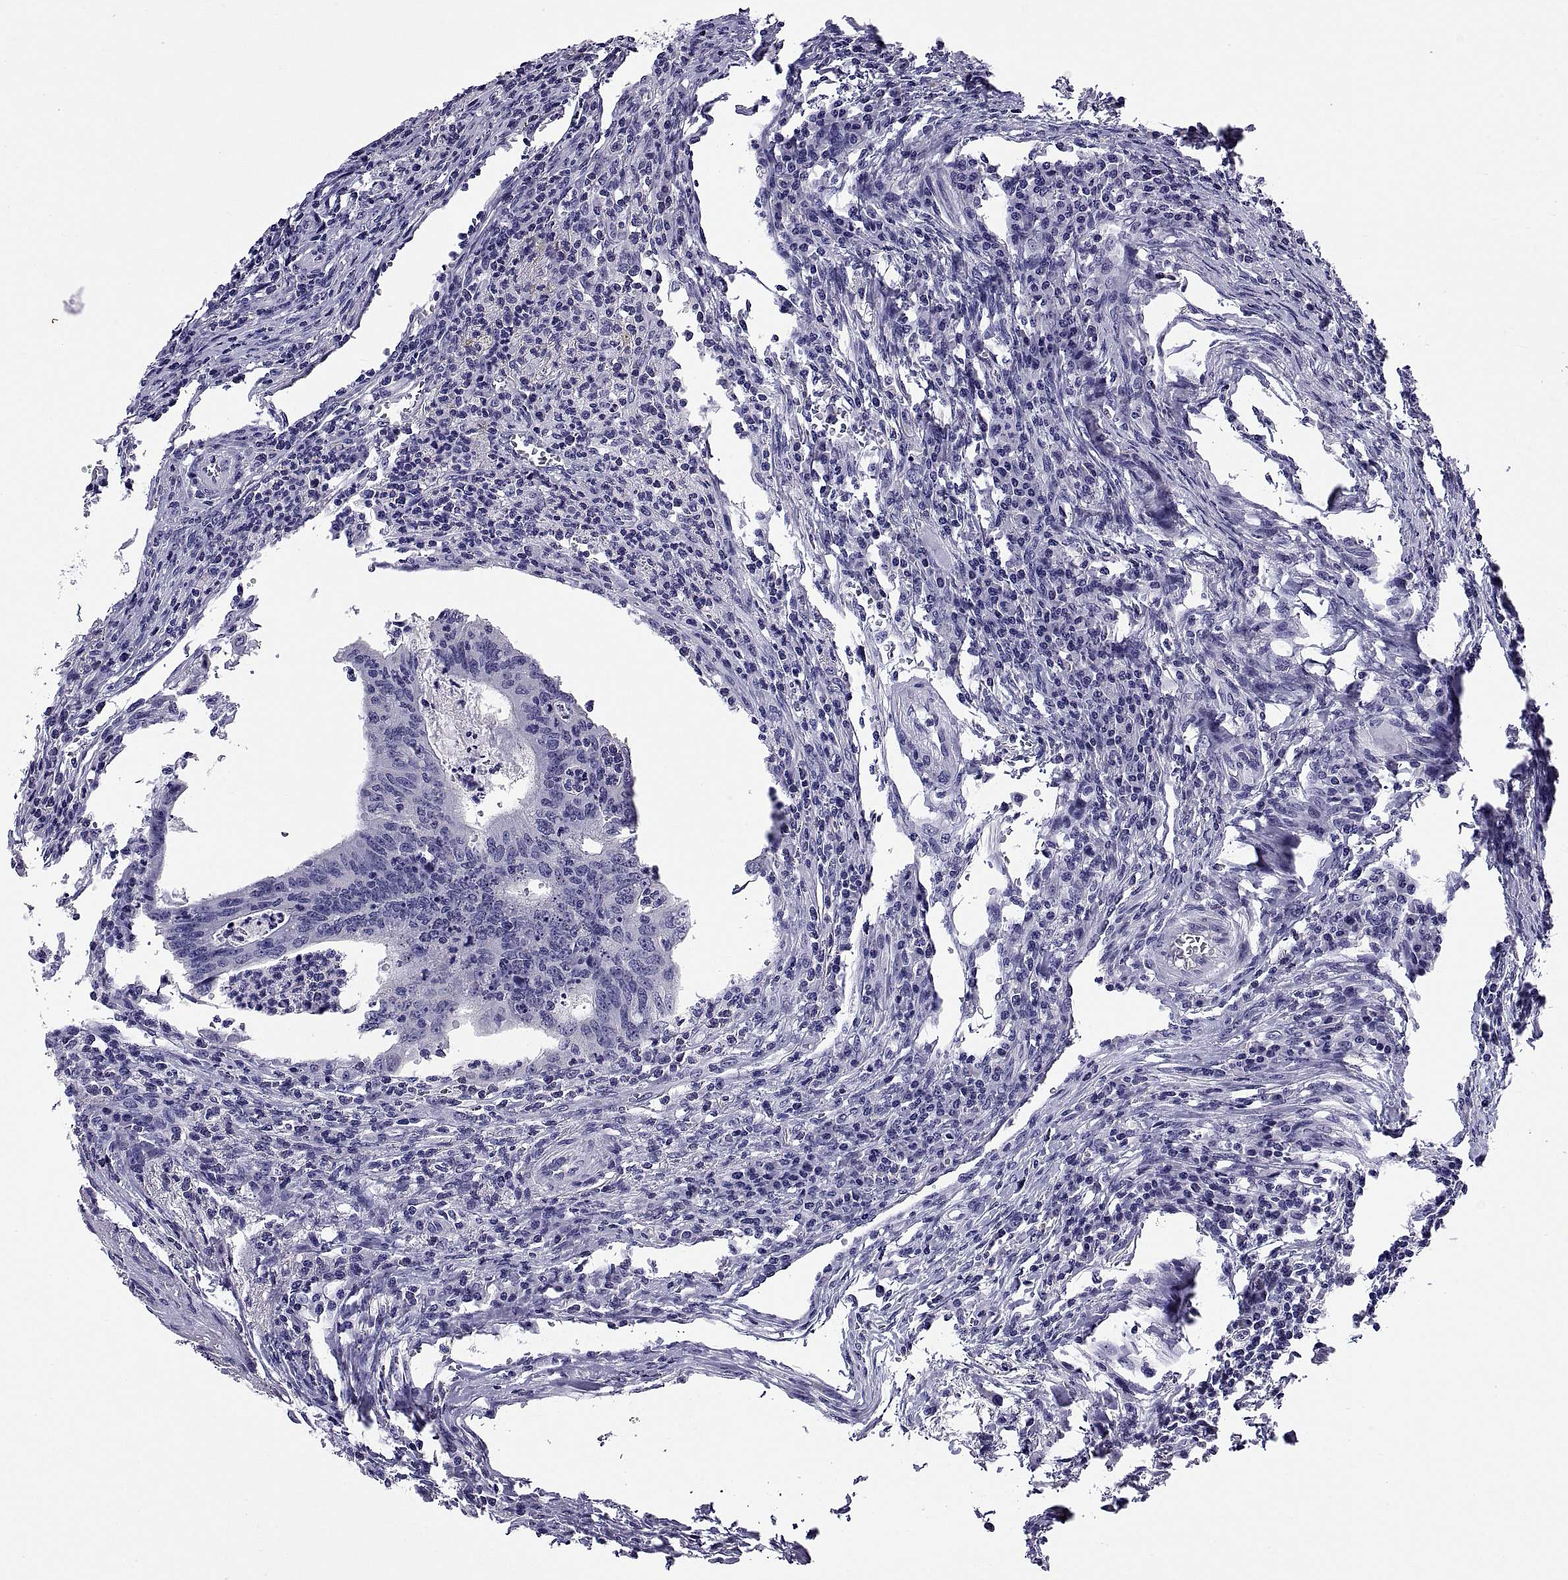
{"staining": {"intensity": "negative", "quantity": "none", "location": "none"}, "tissue": "colorectal cancer", "cell_type": "Tumor cells", "image_type": "cancer", "snomed": [{"axis": "morphology", "description": "Adenocarcinoma, NOS"}, {"axis": "topography", "description": "Colon"}], "caption": "Tumor cells show no significant expression in adenocarcinoma (colorectal).", "gene": "TGFBR3L", "patient": {"sex": "female", "age": 70}}